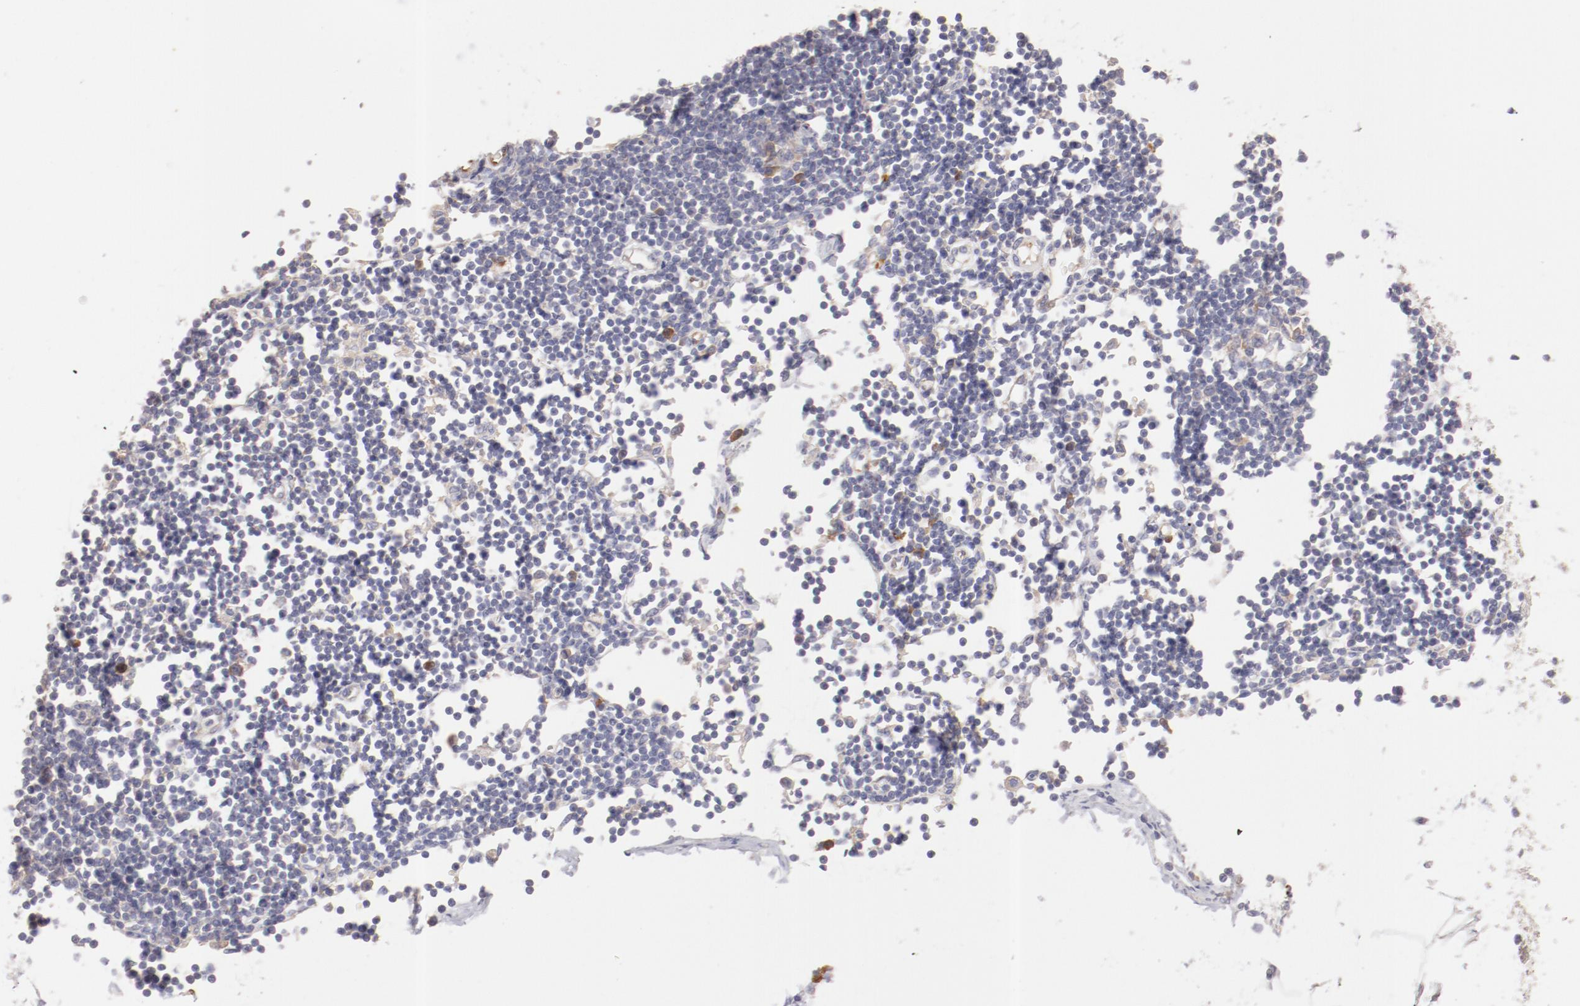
{"staining": {"intensity": "negative", "quantity": "none", "location": "none"}, "tissue": "adipose tissue", "cell_type": "Adipocytes", "image_type": "normal", "snomed": [{"axis": "morphology", "description": "Normal tissue, NOS"}, {"axis": "morphology", "description": "Adenocarcinoma, NOS"}, {"axis": "topography", "description": "Colon"}, {"axis": "topography", "description": "Peripheral nerve tissue"}], "caption": "The micrograph displays no staining of adipocytes in unremarkable adipose tissue.", "gene": "ENTPD5", "patient": {"sex": "male", "age": 14}}